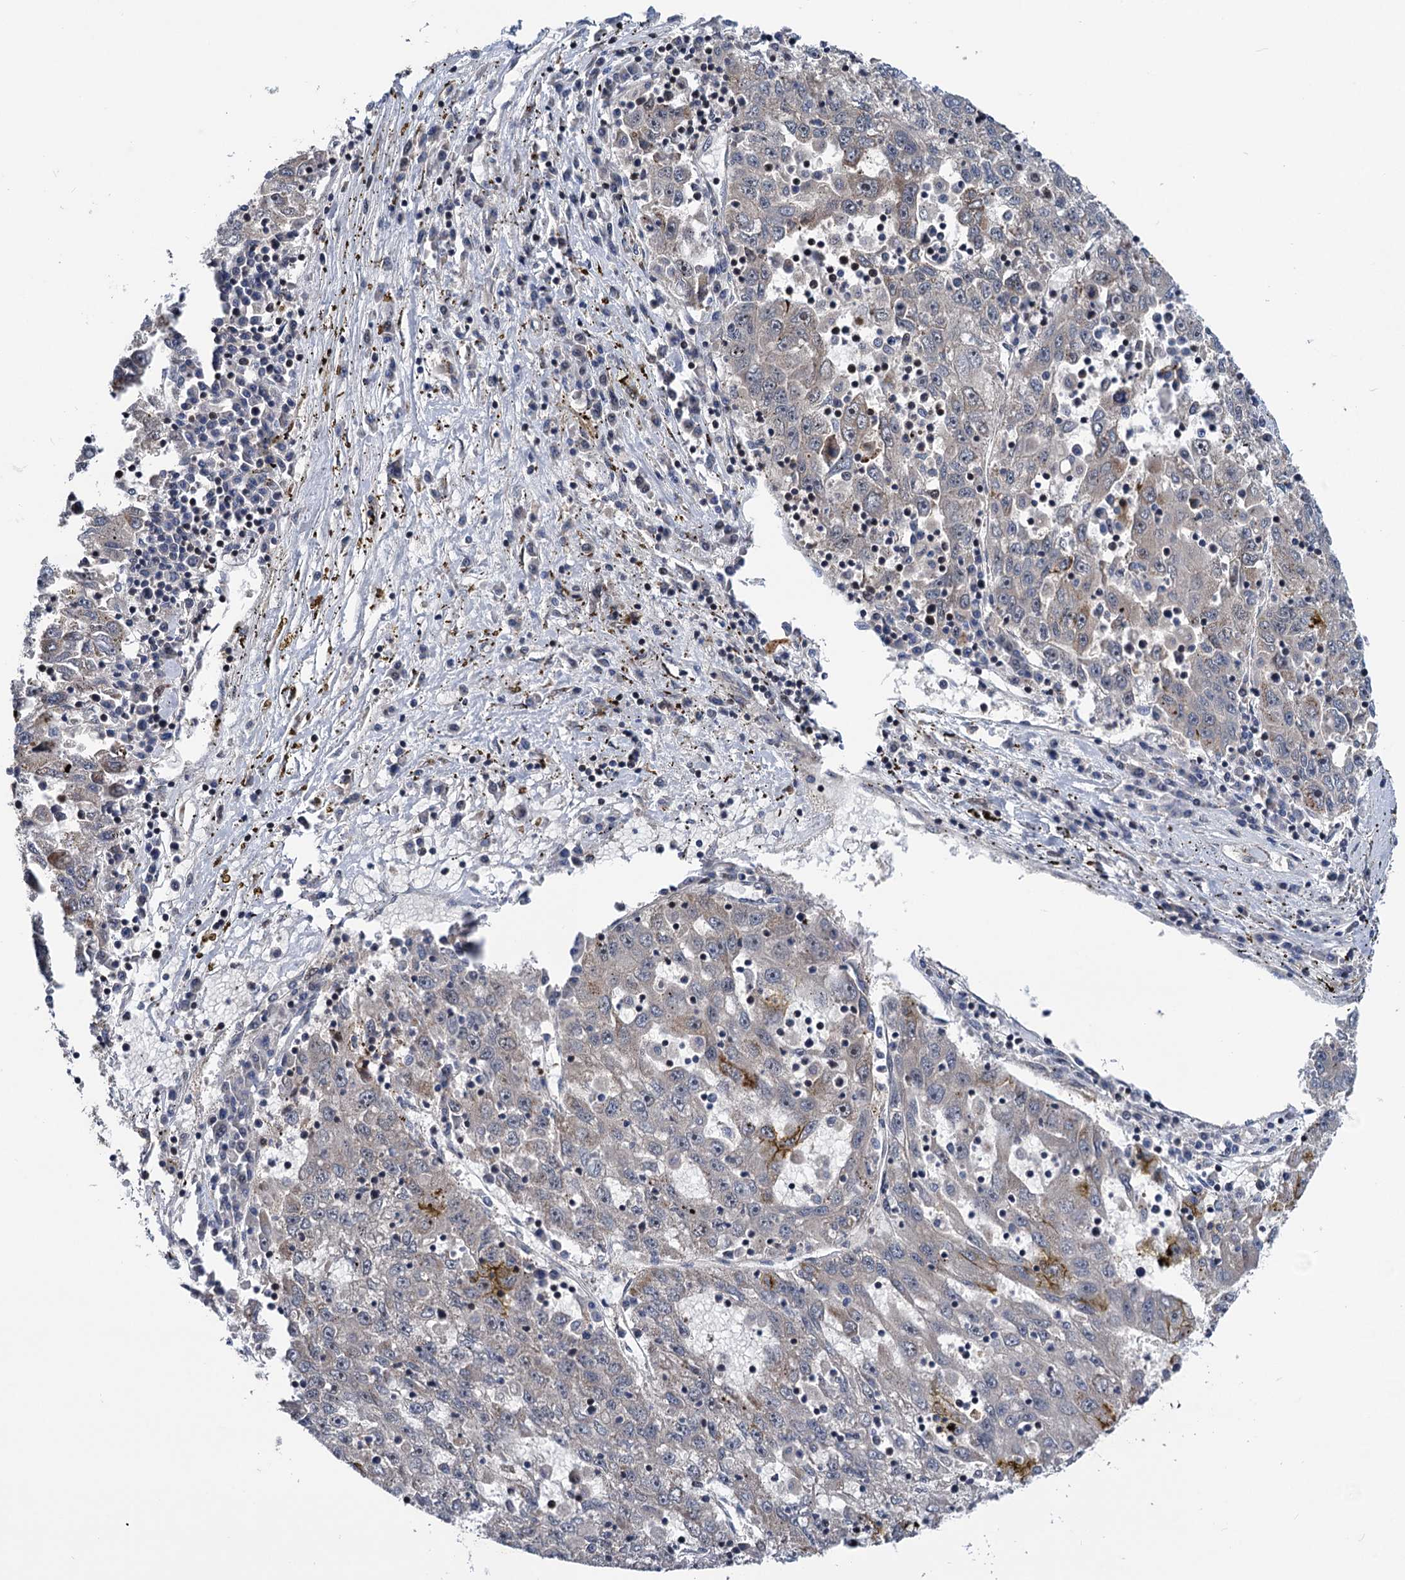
{"staining": {"intensity": "negative", "quantity": "none", "location": "none"}, "tissue": "liver cancer", "cell_type": "Tumor cells", "image_type": "cancer", "snomed": [{"axis": "morphology", "description": "Carcinoma, Hepatocellular, NOS"}, {"axis": "topography", "description": "Liver"}], "caption": "The immunohistochemistry micrograph has no significant positivity in tumor cells of liver cancer tissue.", "gene": "UBR1", "patient": {"sex": "male", "age": 49}}